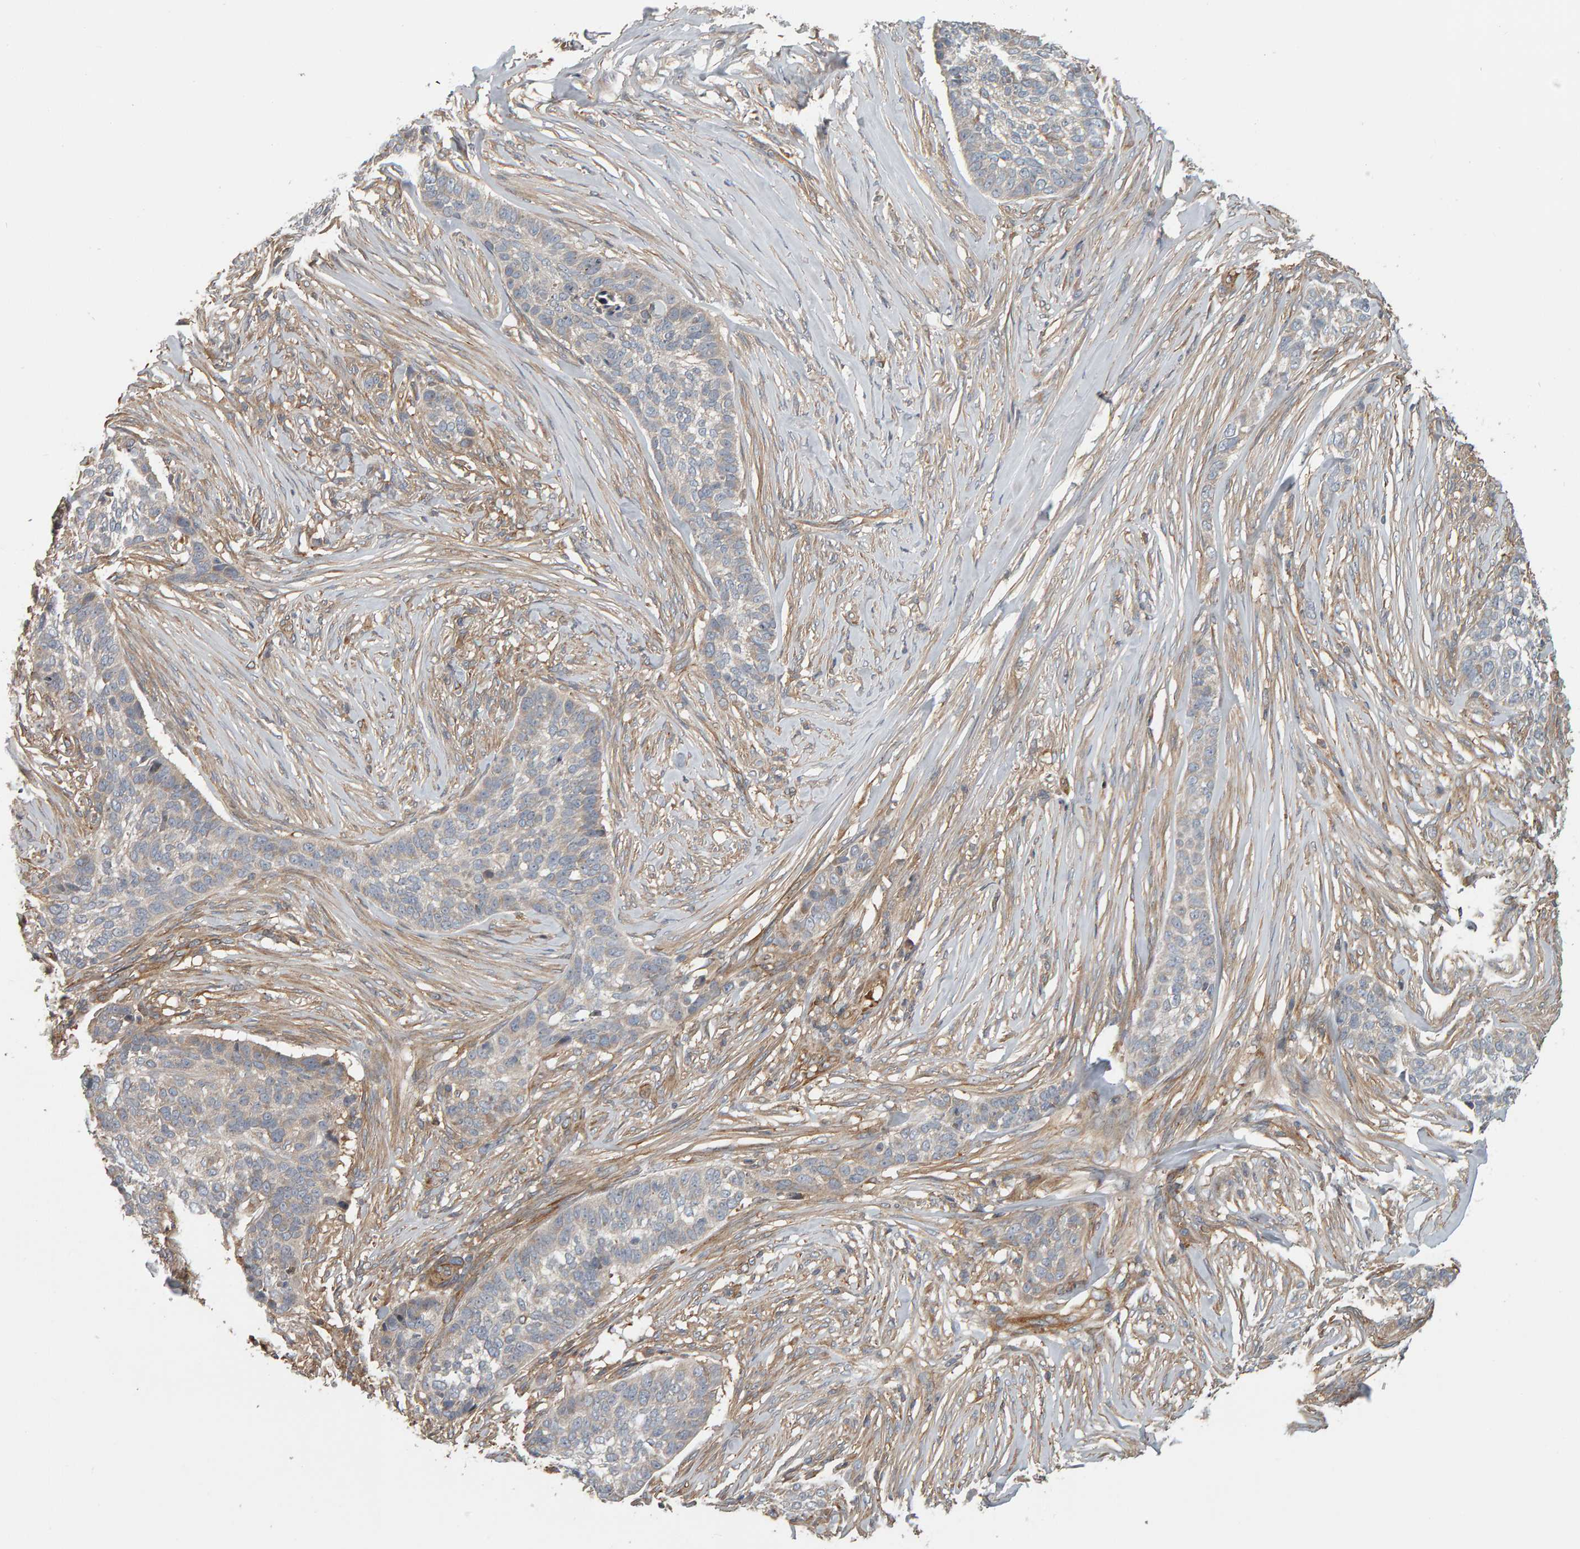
{"staining": {"intensity": "weak", "quantity": "<25%", "location": "cytoplasmic/membranous"}, "tissue": "skin cancer", "cell_type": "Tumor cells", "image_type": "cancer", "snomed": [{"axis": "morphology", "description": "Basal cell carcinoma"}, {"axis": "topography", "description": "Skin"}], "caption": "Skin cancer was stained to show a protein in brown. There is no significant staining in tumor cells. (Immunohistochemistry (ihc), brightfield microscopy, high magnification).", "gene": "C9orf72", "patient": {"sex": "male", "age": 85}}